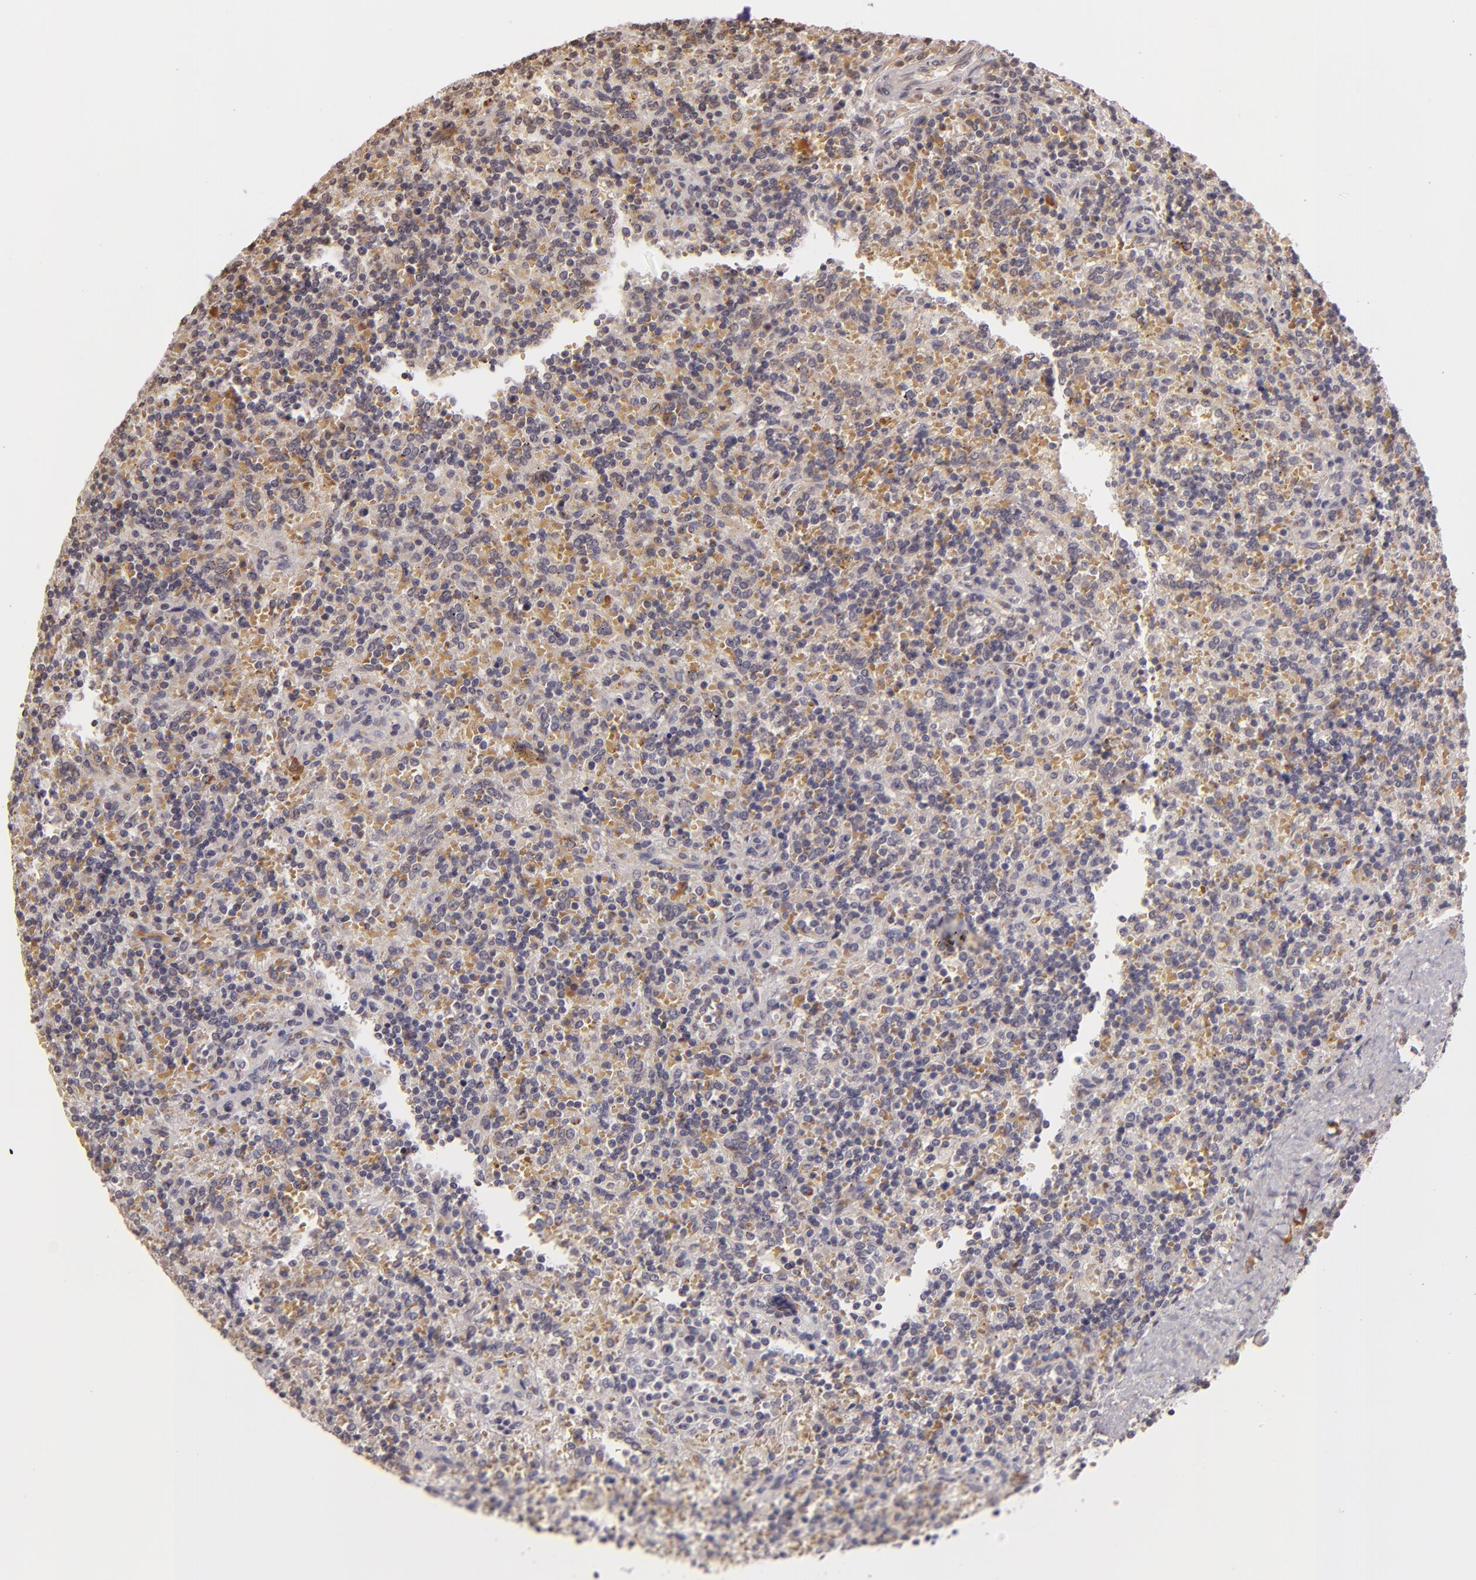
{"staining": {"intensity": "weak", "quantity": "<25%", "location": "cytoplasmic/membranous"}, "tissue": "lymphoma", "cell_type": "Tumor cells", "image_type": "cancer", "snomed": [{"axis": "morphology", "description": "Malignant lymphoma, non-Hodgkin's type, Low grade"}, {"axis": "topography", "description": "Spleen"}], "caption": "DAB immunohistochemical staining of human malignant lymphoma, non-Hodgkin's type (low-grade) exhibits no significant expression in tumor cells.", "gene": "ABL1", "patient": {"sex": "male", "age": 67}}